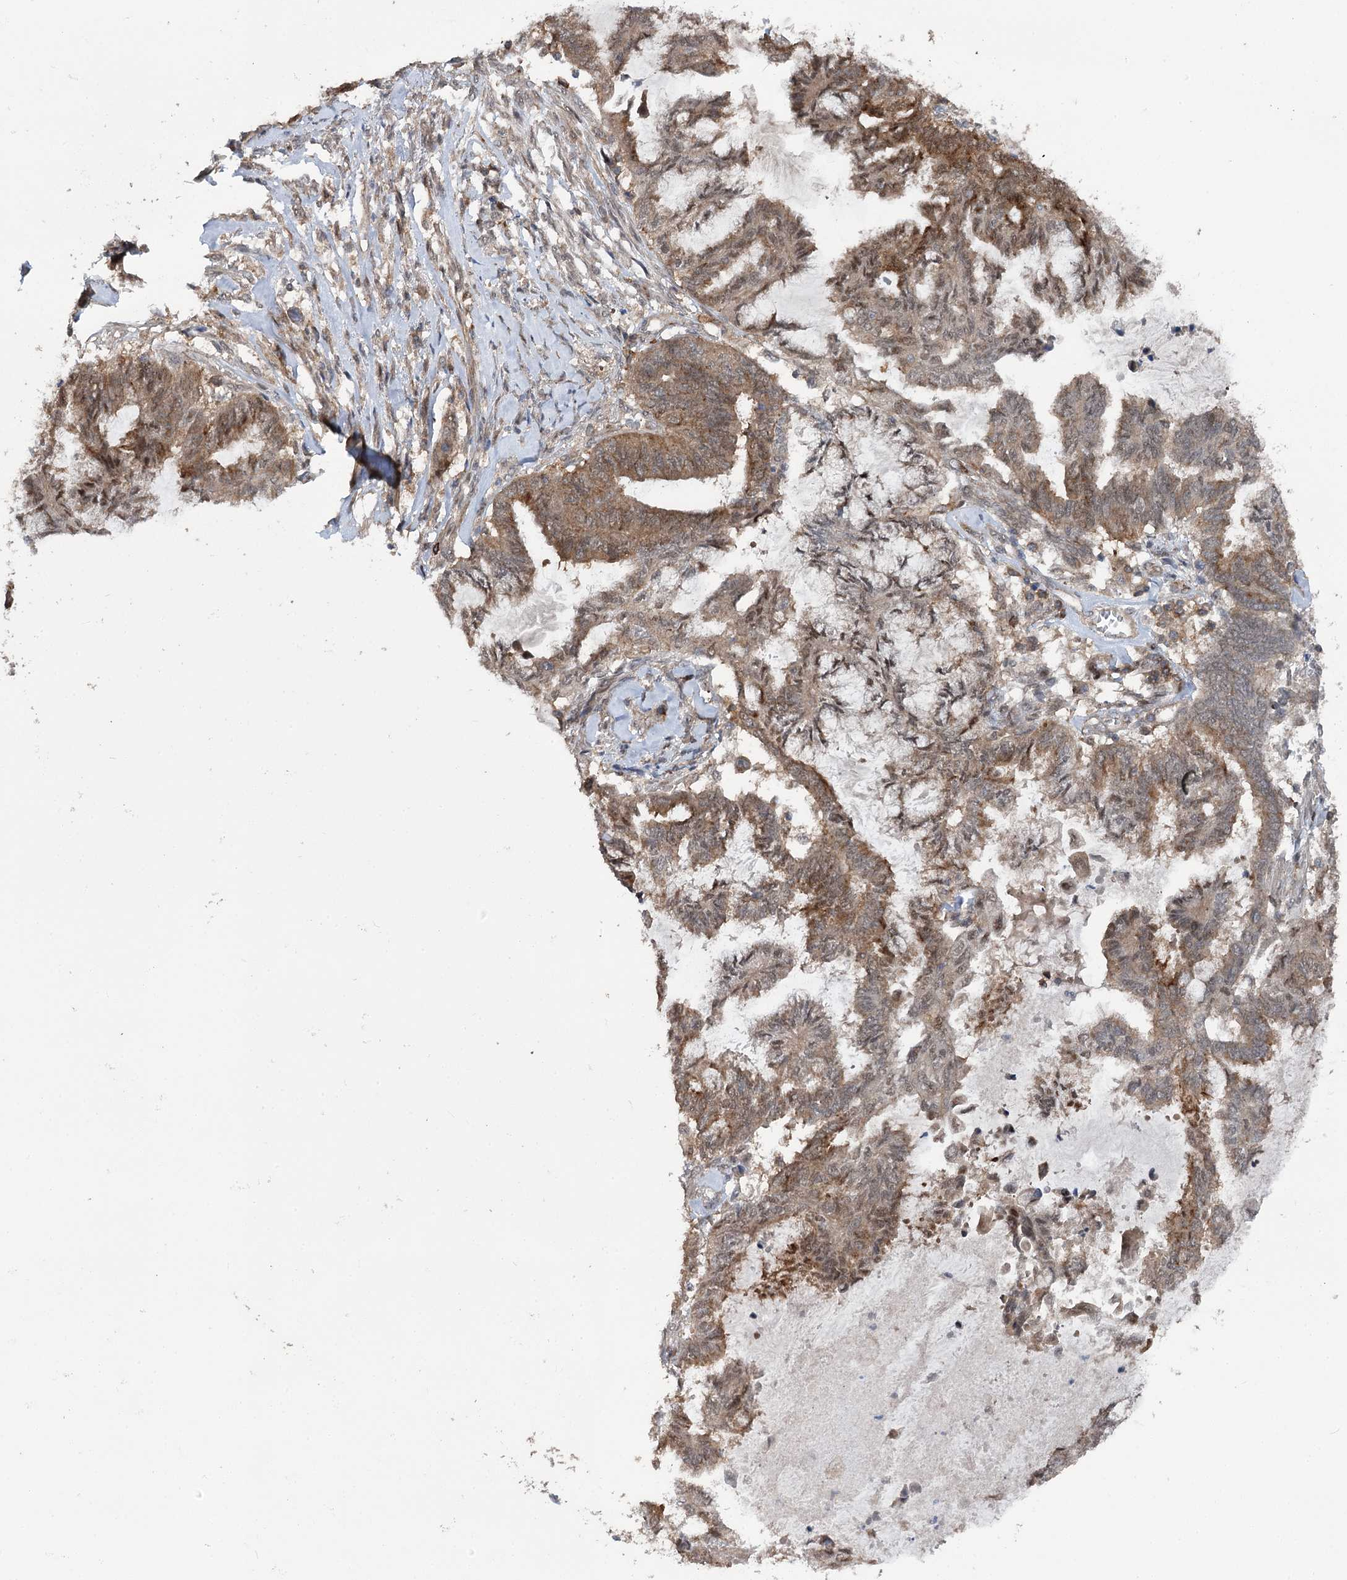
{"staining": {"intensity": "moderate", "quantity": ">75%", "location": "cytoplasmic/membranous,nuclear"}, "tissue": "endometrial cancer", "cell_type": "Tumor cells", "image_type": "cancer", "snomed": [{"axis": "morphology", "description": "Adenocarcinoma, NOS"}, {"axis": "topography", "description": "Endometrium"}], "caption": "Moderate cytoplasmic/membranous and nuclear protein expression is present in about >75% of tumor cells in endometrial cancer (adenocarcinoma).", "gene": "STX6", "patient": {"sex": "female", "age": 86}}